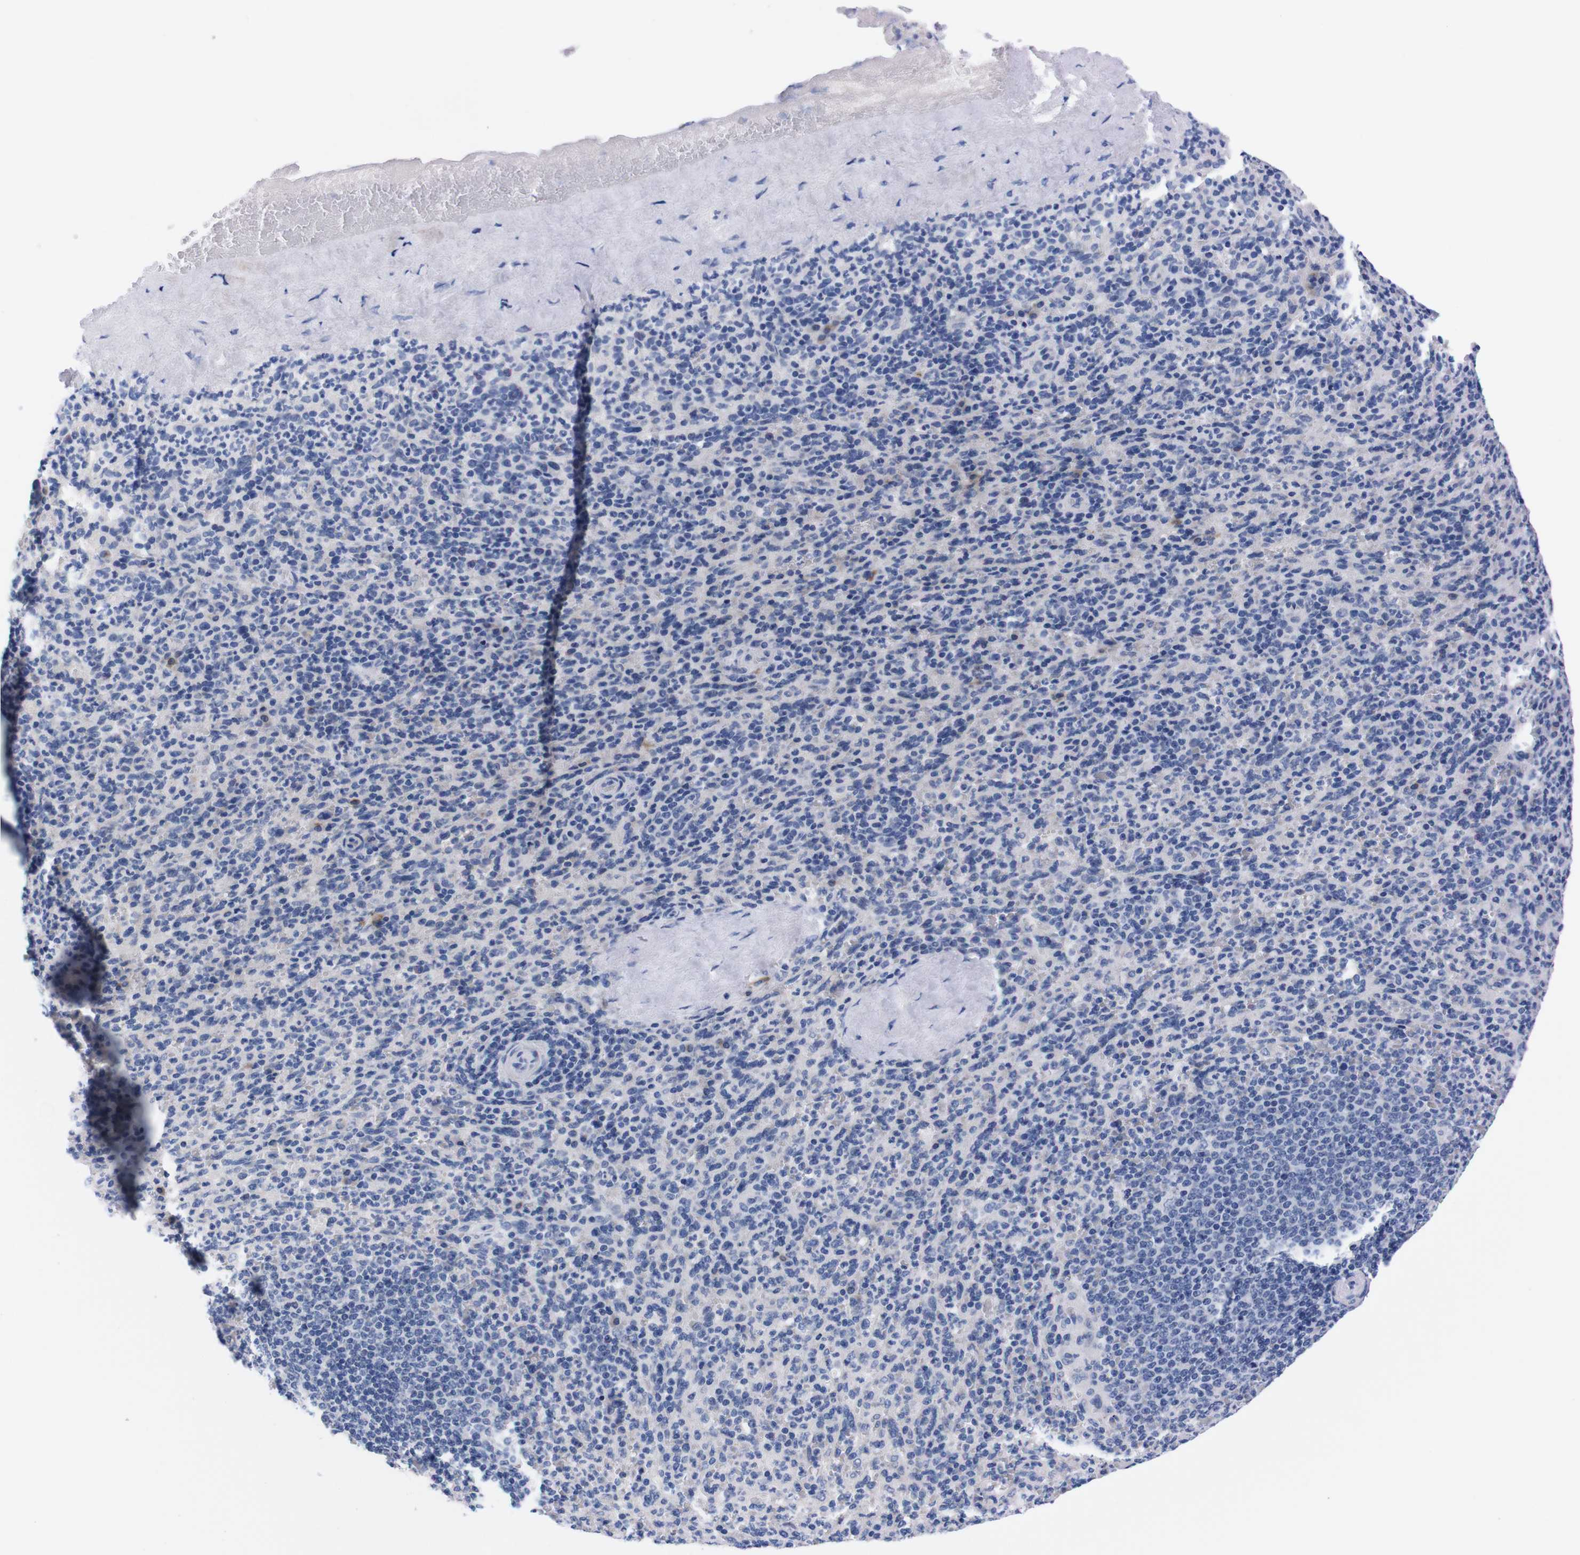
{"staining": {"intensity": "negative", "quantity": "none", "location": "none"}, "tissue": "spleen", "cell_type": "Cells in red pulp", "image_type": "normal", "snomed": [{"axis": "morphology", "description": "Normal tissue, NOS"}, {"axis": "topography", "description": "Spleen"}], "caption": "The immunohistochemistry (IHC) histopathology image has no significant positivity in cells in red pulp of spleen. Brightfield microscopy of immunohistochemistry stained with DAB (3,3'-diaminobenzidine) (brown) and hematoxylin (blue), captured at high magnification.", "gene": "FAM210A", "patient": {"sex": "male", "age": 36}}